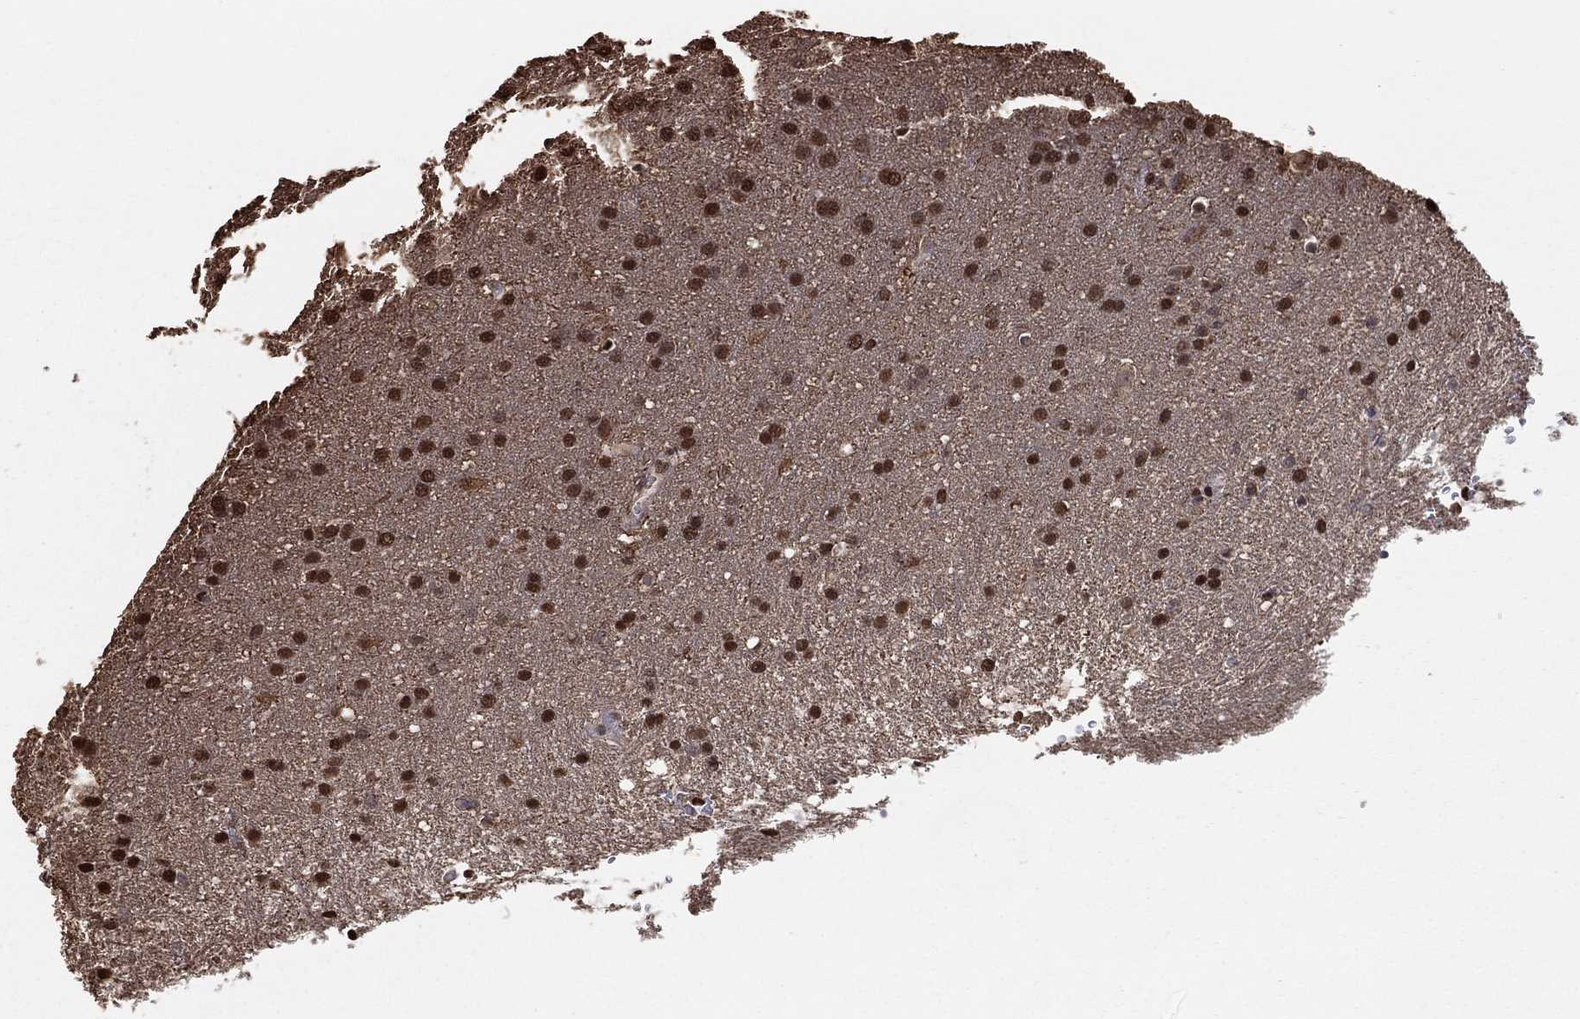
{"staining": {"intensity": "strong", "quantity": "25%-75%", "location": "nuclear"}, "tissue": "glioma", "cell_type": "Tumor cells", "image_type": "cancer", "snomed": [{"axis": "morphology", "description": "Glioma, malignant, Low grade"}, {"axis": "topography", "description": "Brain"}], "caption": "This is an image of immunohistochemistry staining of glioma, which shows strong expression in the nuclear of tumor cells.", "gene": "GAPDH", "patient": {"sex": "female", "age": 32}}